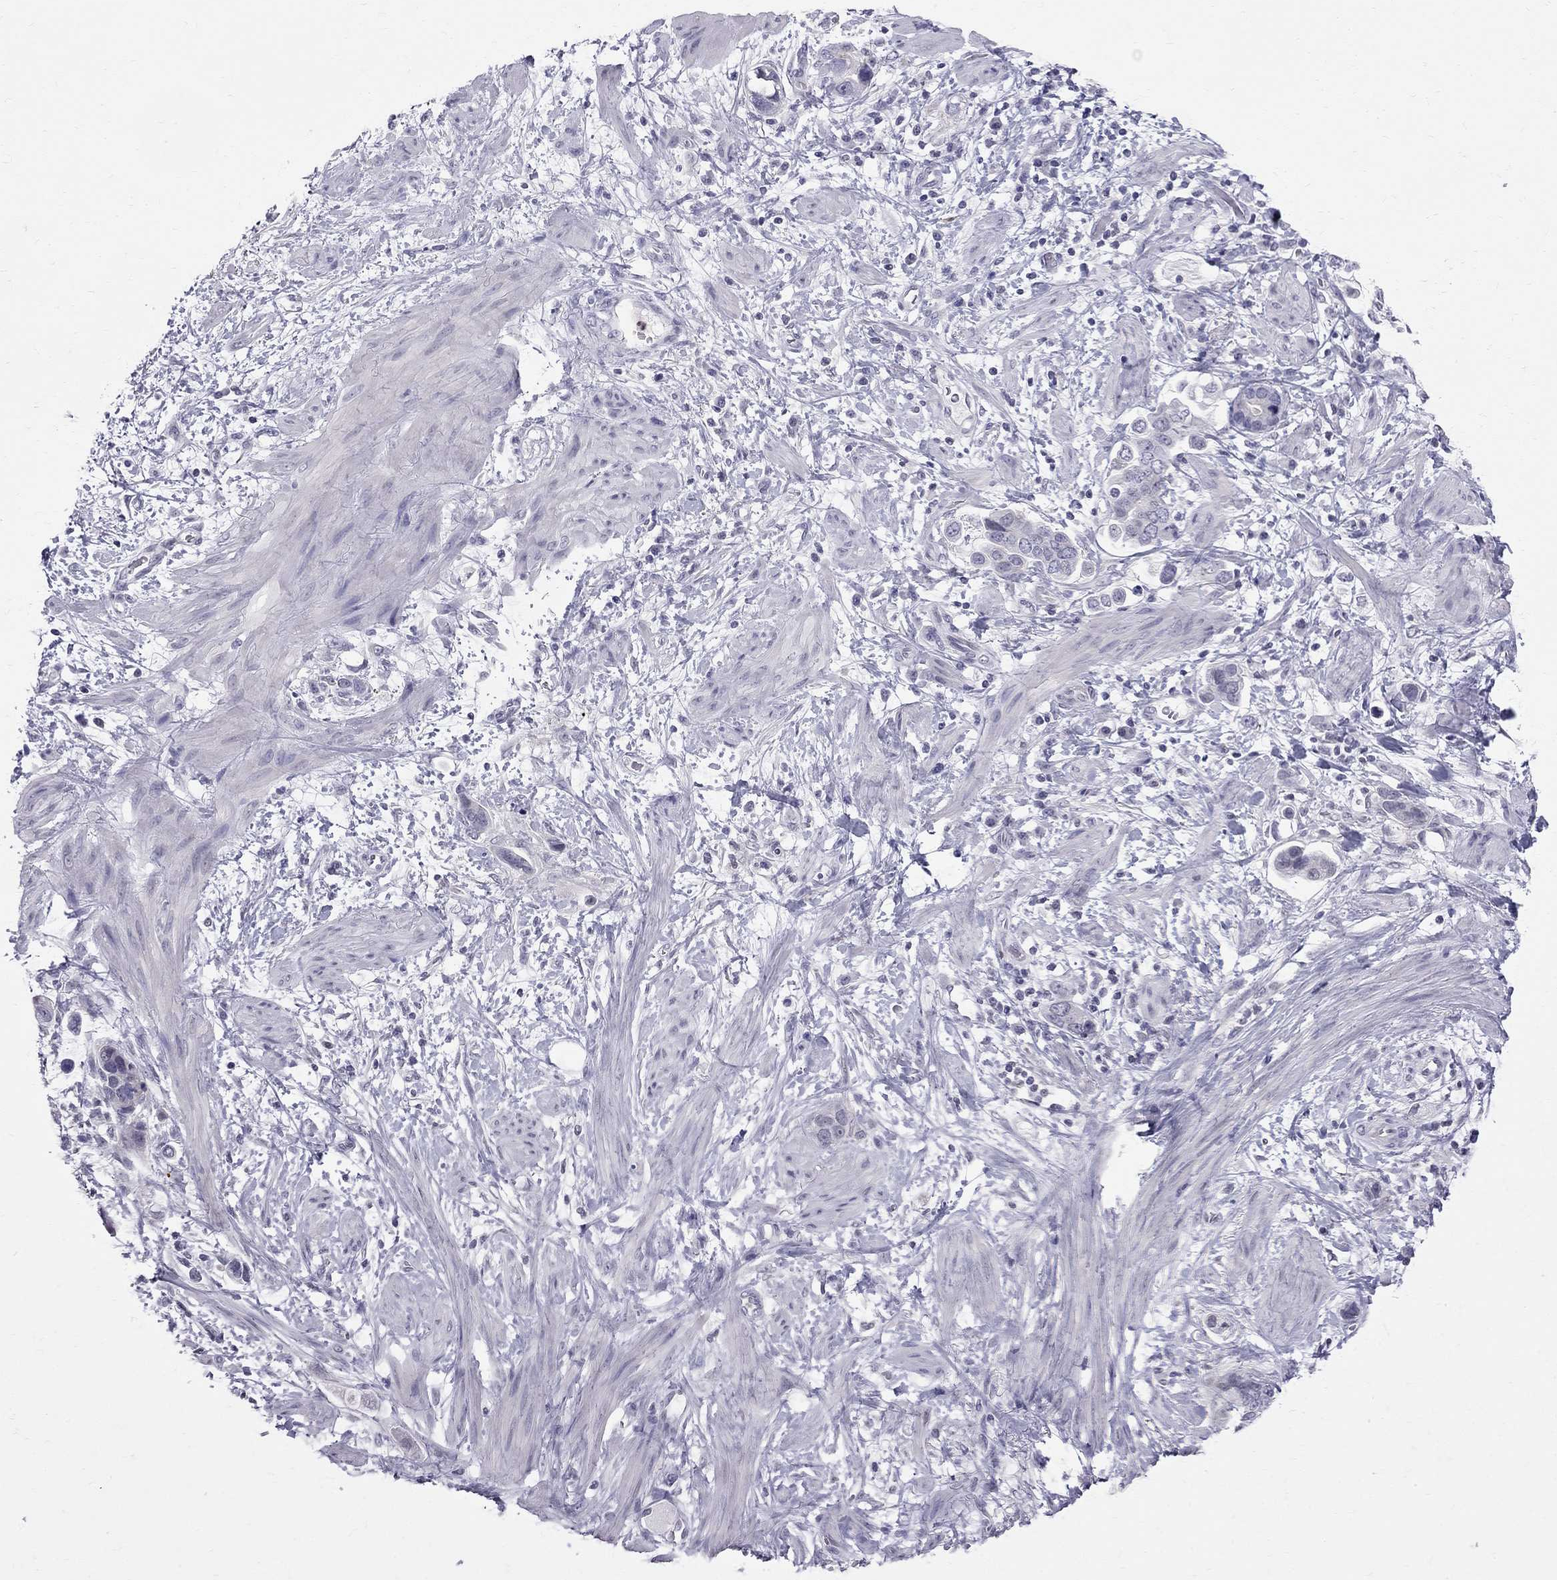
{"staining": {"intensity": "negative", "quantity": "none", "location": "none"}, "tissue": "stomach cancer", "cell_type": "Tumor cells", "image_type": "cancer", "snomed": [{"axis": "morphology", "description": "Adenocarcinoma, NOS"}, {"axis": "topography", "description": "Stomach, lower"}], "caption": "DAB (3,3'-diaminobenzidine) immunohistochemical staining of human stomach cancer (adenocarcinoma) exhibits no significant expression in tumor cells.", "gene": "MUC15", "patient": {"sex": "female", "age": 93}}